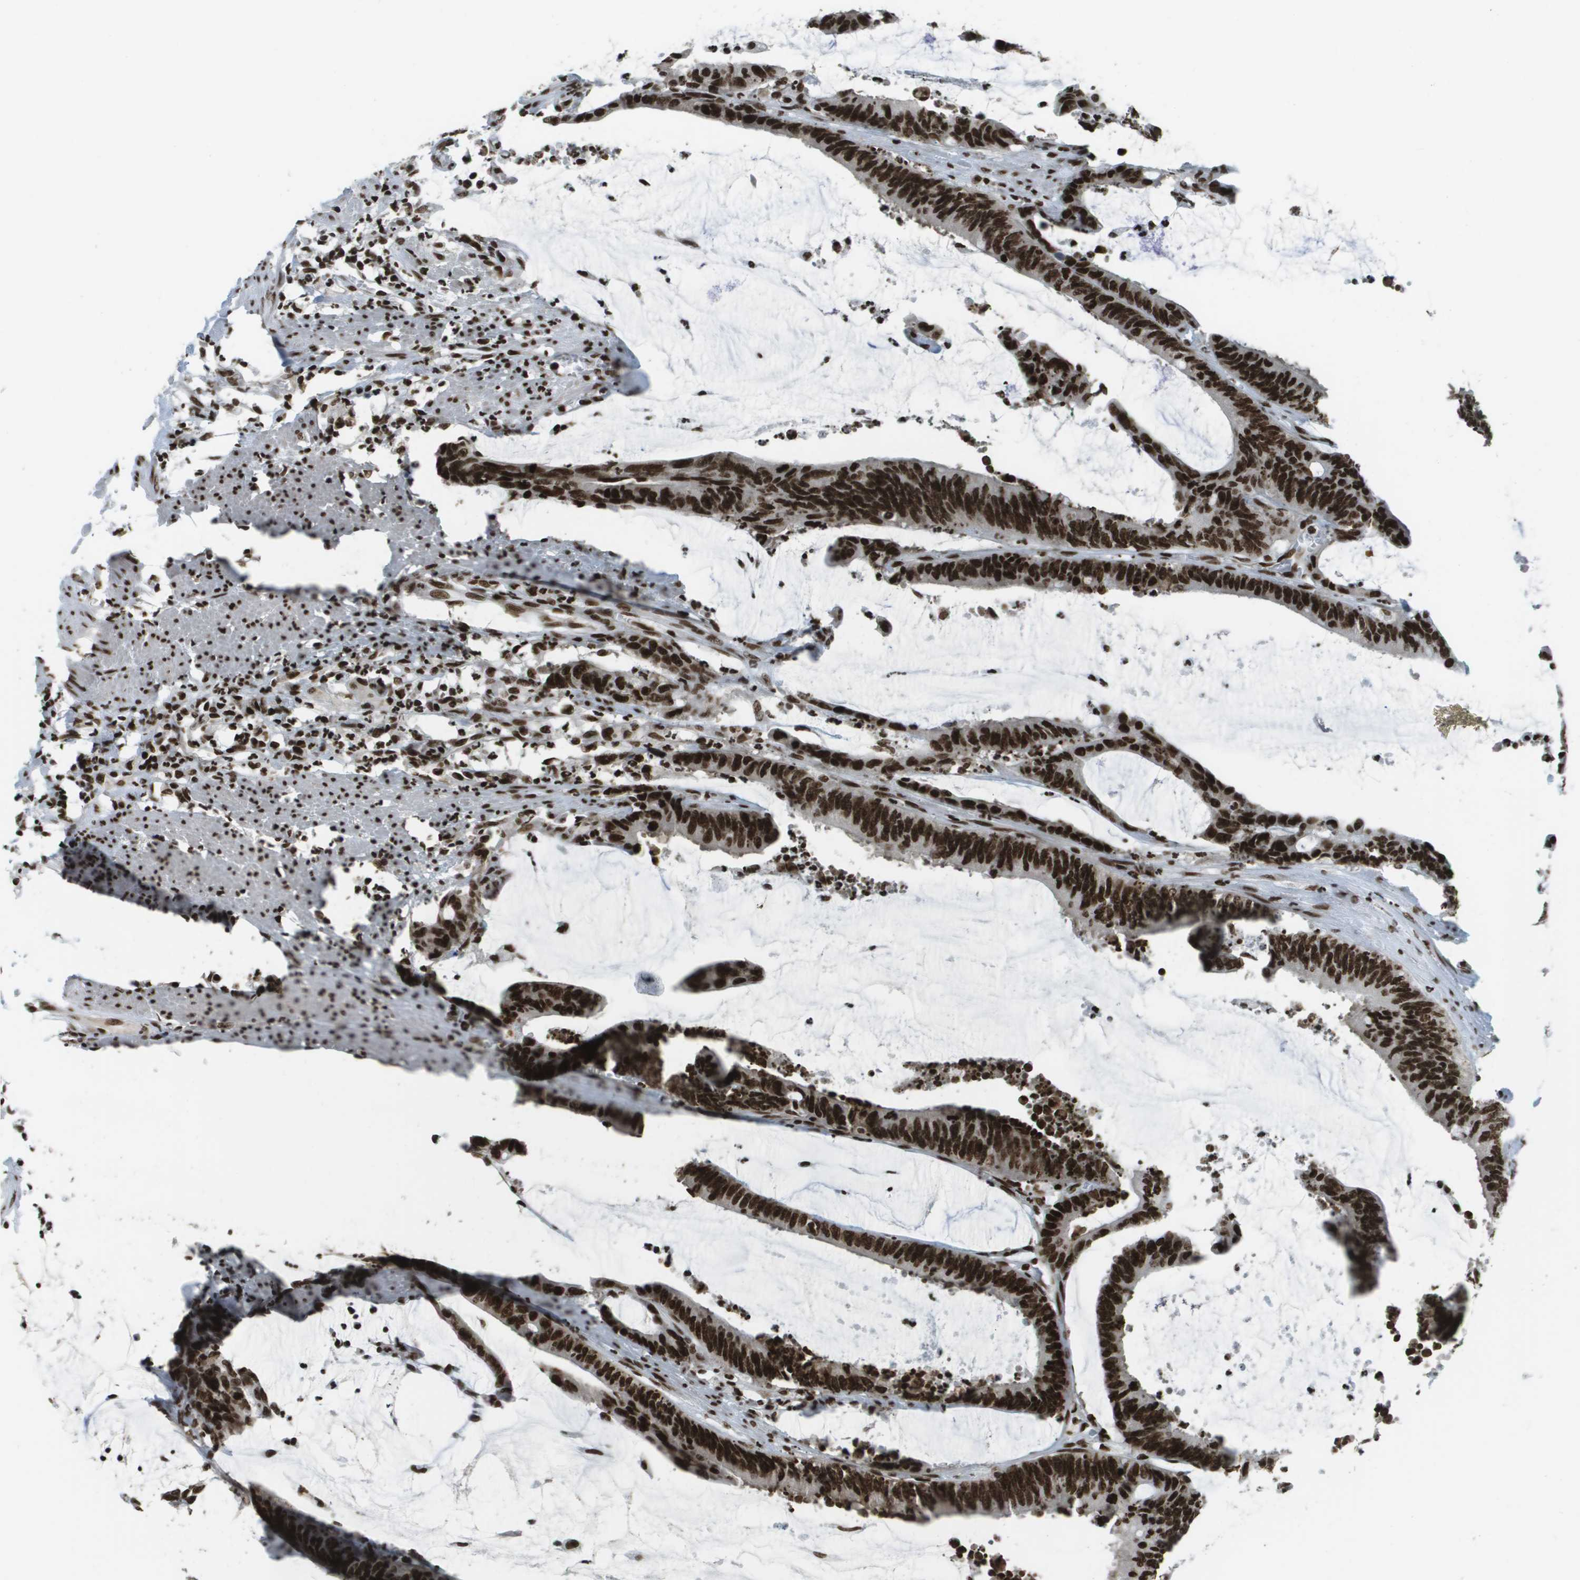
{"staining": {"intensity": "strong", "quantity": ">75%", "location": "nuclear"}, "tissue": "colorectal cancer", "cell_type": "Tumor cells", "image_type": "cancer", "snomed": [{"axis": "morphology", "description": "Adenocarcinoma, NOS"}, {"axis": "topography", "description": "Rectum"}], "caption": "Adenocarcinoma (colorectal) stained for a protein (brown) displays strong nuclear positive expression in approximately >75% of tumor cells.", "gene": "GLYR1", "patient": {"sex": "female", "age": 66}}